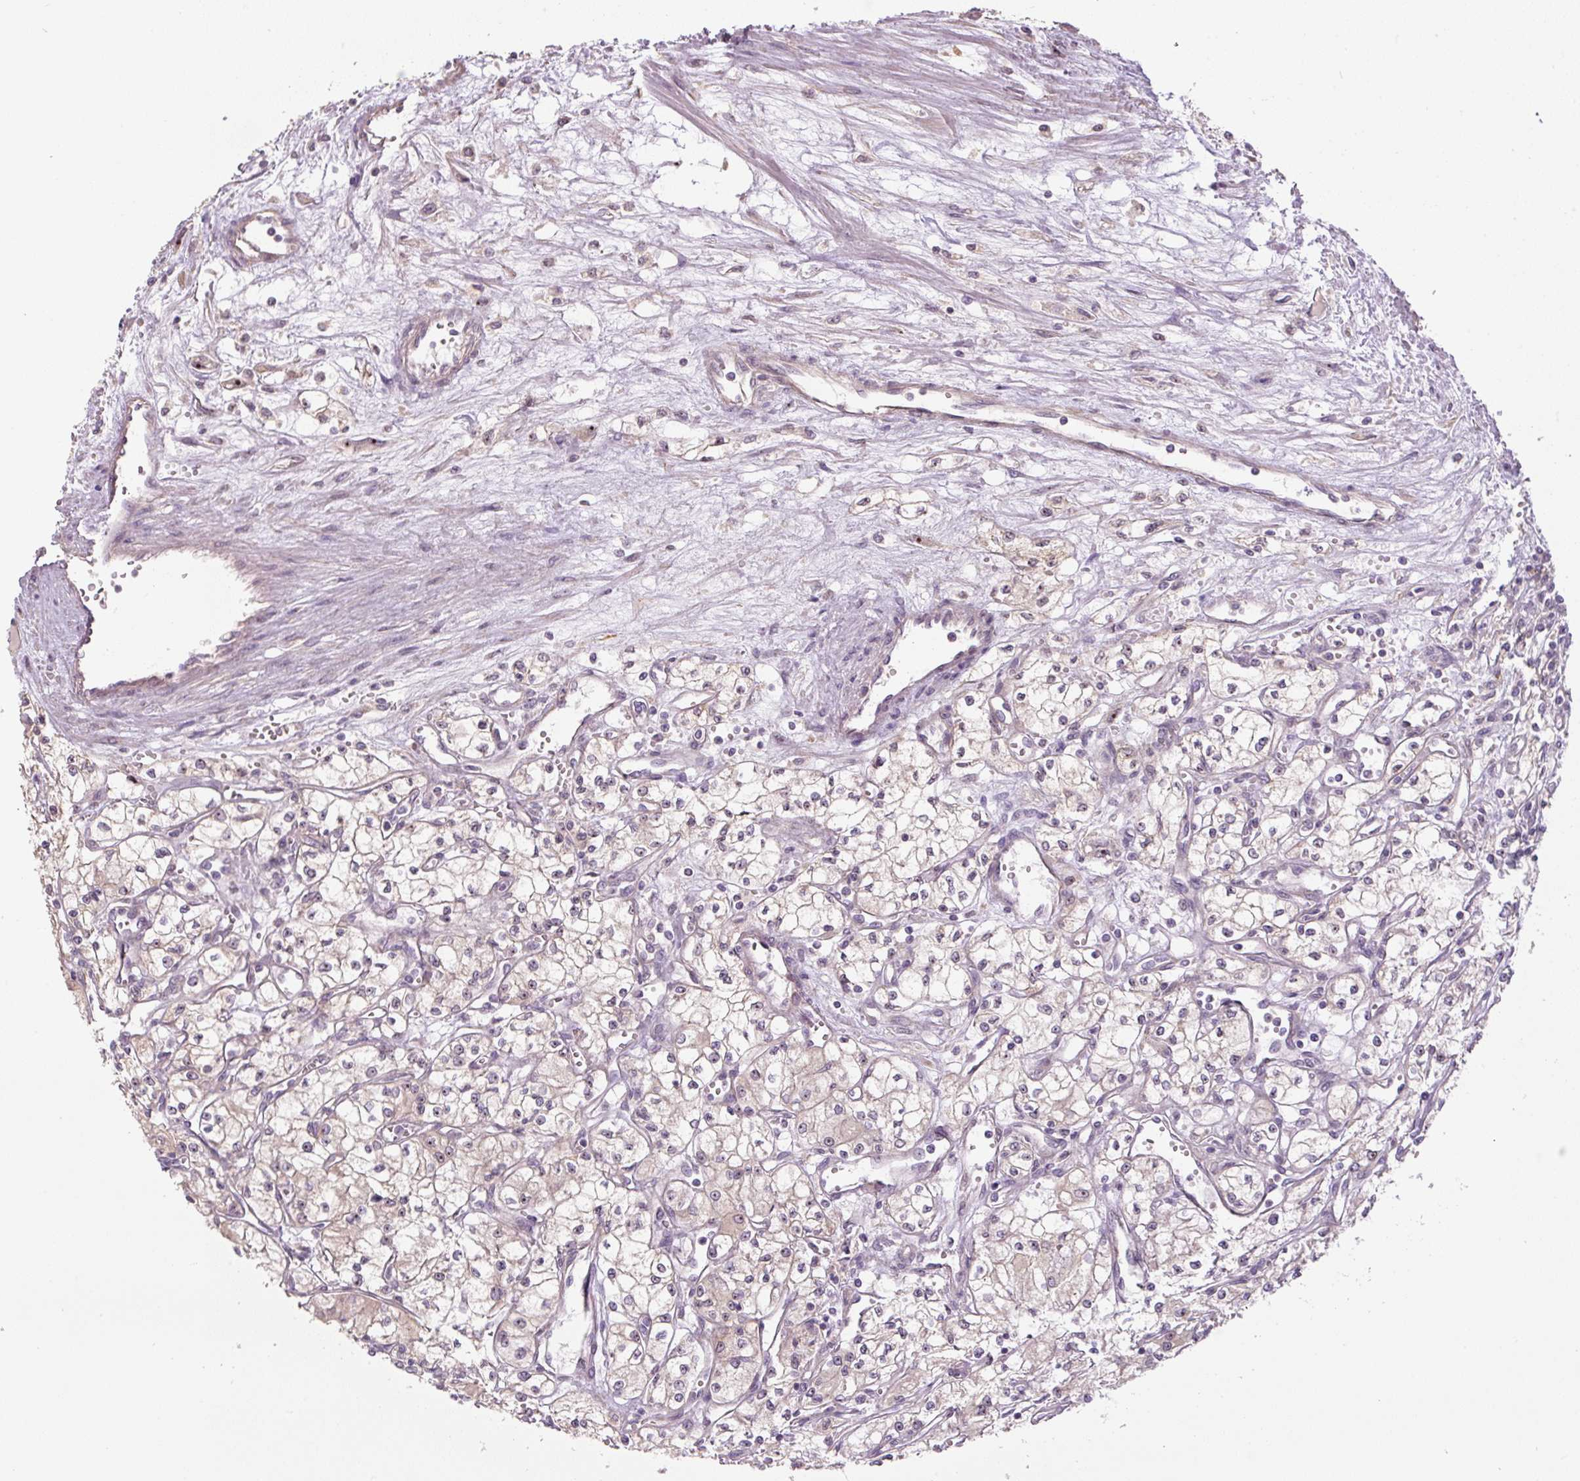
{"staining": {"intensity": "negative", "quantity": "none", "location": "none"}, "tissue": "renal cancer", "cell_type": "Tumor cells", "image_type": "cancer", "snomed": [{"axis": "morphology", "description": "Adenocarcinoma, NOS"}, {"axis": "topography", "description": "Kidney"}], "caption": "An IHC image of adenocarcinoma (renal) is shown. There is no staining in tumor cells of adenocarcinoma (renal).", "gene": "TMEM151B", "patient": {"sex": "male", "age": 59}}